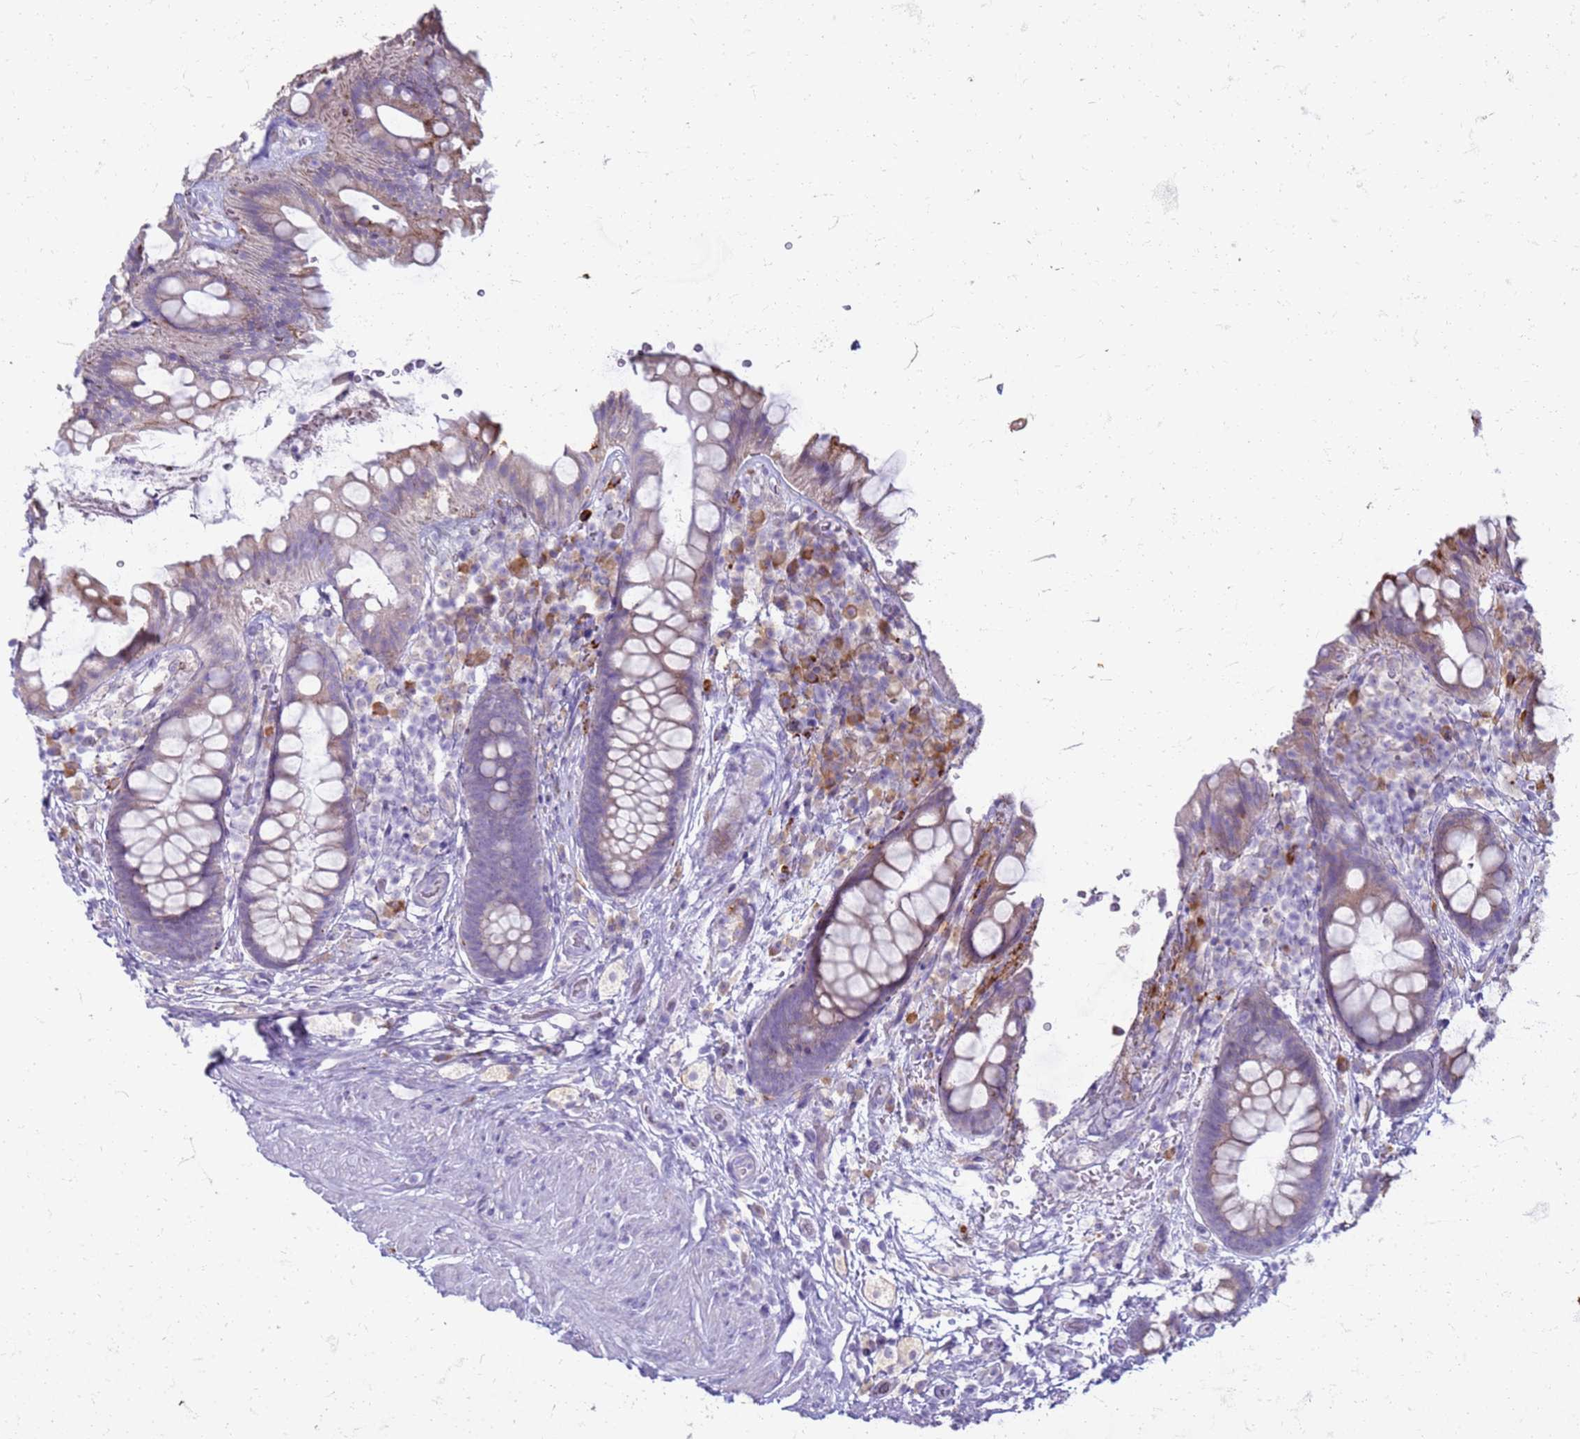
{"staining": {"intensity": "moderate", "quantity": "<25%", "location": "cytoplasmic/membranous"}, "tissue": "rectum", "cell_type": "Glandular cells", "image_type": "normal", "snomed": [{"axis": "morphology", "description": "Normal tissue, NOS"}, {"axis": "topography", "description": "Rectum"}, {"axis": "topography", "description": "Peripheral nerve tissue"}], "caption": "The immunohistochemical stain shows moderate cytoplasmic/membranous expression in glandular cells of normal rectum.", "gene": "PDK3", "patient": {"sex": "female", "age": 69}}